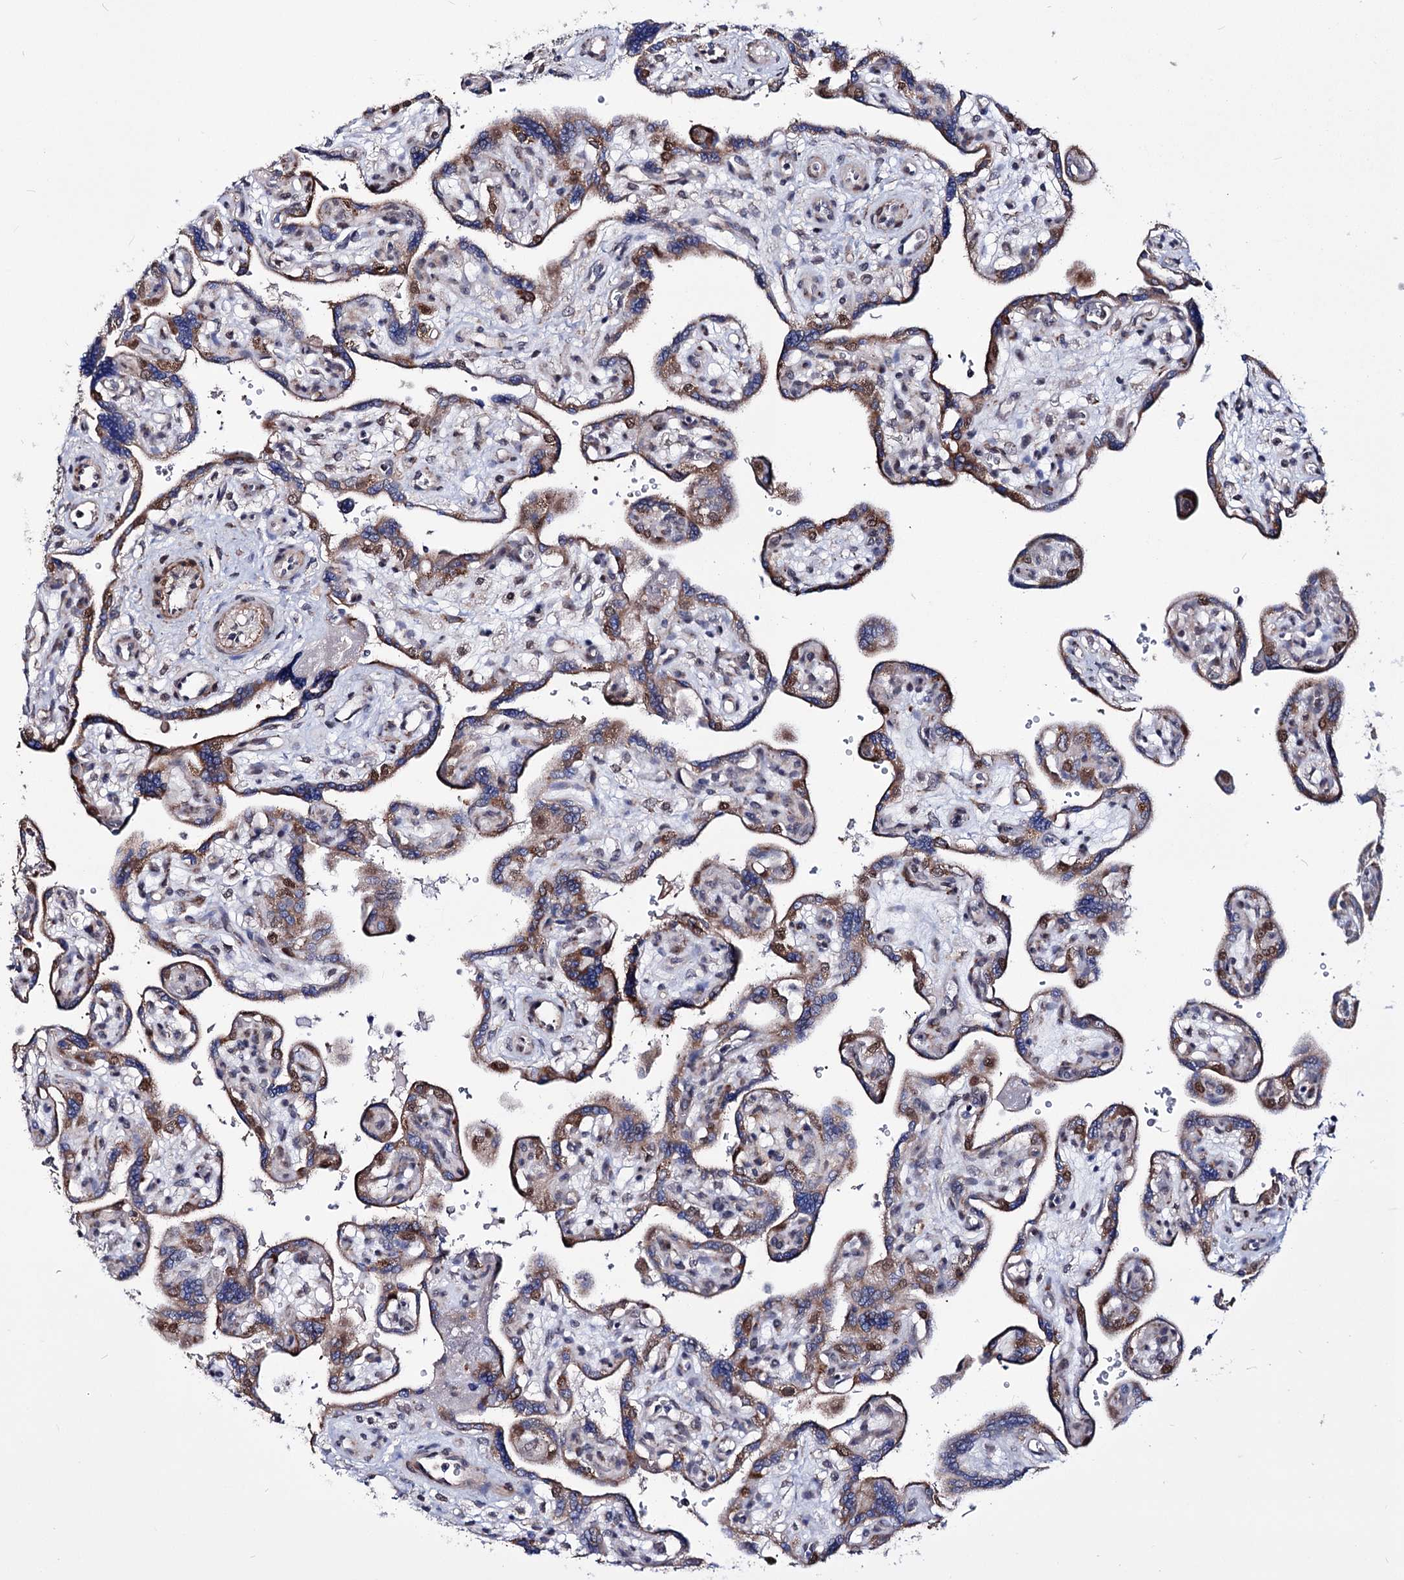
{"staining": {"intensity": "moderate", "quantity": ">75%", "location": "cytoplasmic/membranous,nuclear"}, "tissue": "placenta", "cell_type": "Trophoblastic cells", "image_type": "normal", "snomed": [{"axis": "morphology", "description": "Normal tissue, NOS"}, {"axis": "topography", "description": "Placenta"}], "caption": "A photomicrograph showing moderate cytoplasmic/membranous,nuclear expression in about >75% of trophoblastic cells in unremarkable placenta, as visualized by brown immunohistochemical staining.", "gene": "PPRC1", "patient": {"sex": "female", "age": 39}}